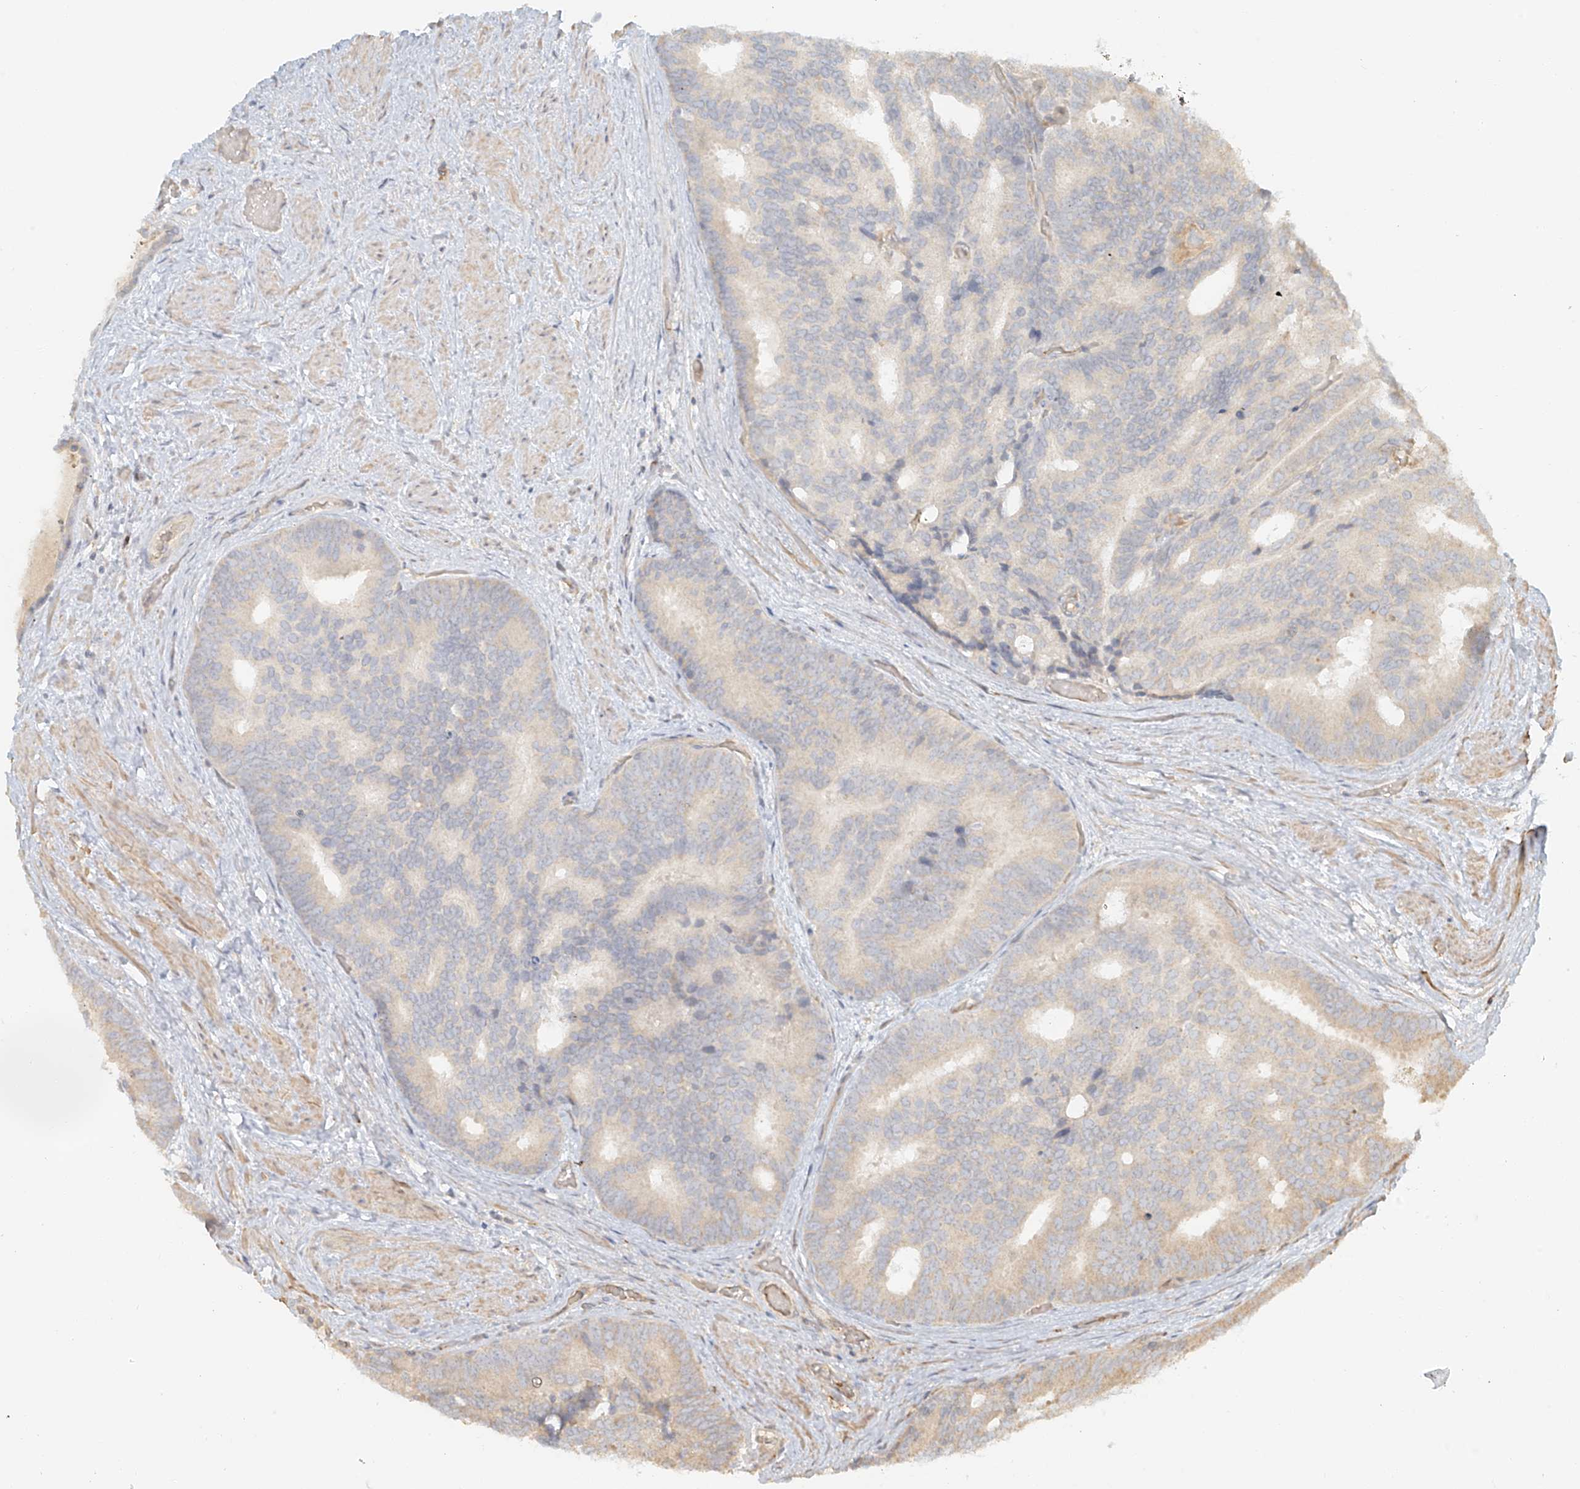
{"staining": {"intensity": "negative", "quantity": "none", "location": "none"}, "tissue": "prostate cancer", "cell_type": "Tumor cells", "image_type": "cancer", "snomed": [{"axis": "morphology", "description": "Adenocarcinoma, Low grade"}, {"axis": "topography", "description": "Prostate"}], "caption": "This is a photomicrograph of immunohistochemistry (IHC) staining of prostate adenocarcinoma (low-grade), which shows no staining in tumor cells.", "gene": "UPK1B", "patient": {"sex": "male", "age": 71}}